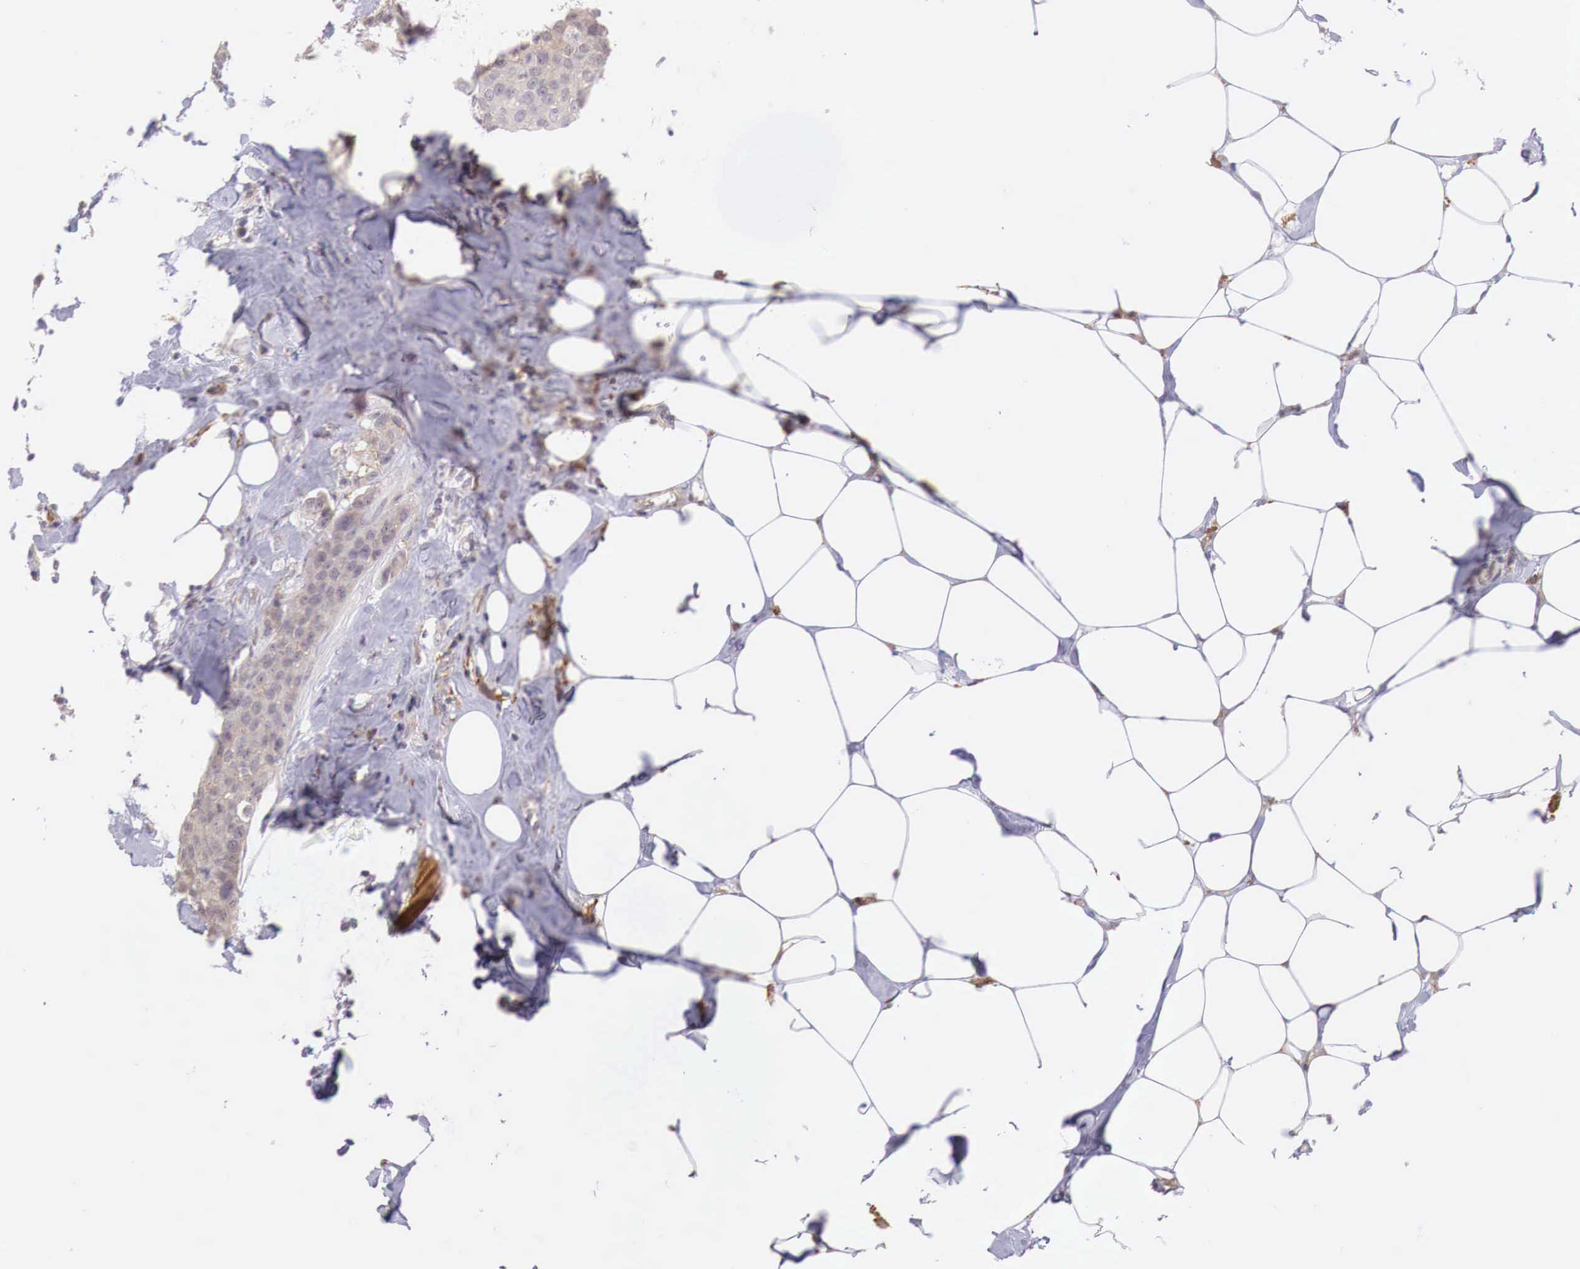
{"staining": {"intensity": "weak", "quantity": "25%-75%", "location": "cytoplasmic/membranous"}, "tissue": "breast cancer", "cell_type": "Tumor cells", "image_type": "cancer", "snomed": [{"axis": "morphology", "description": "Duct carcinoma"}, {"axis": "topography", "description": "Breast"}], "caption": "The immunohistochemical stain shows weak cytoplasmic/membranous expression in tumor cells of invasive ductal carcinoma (breast) tissue.", "gene": "CHRDL1", "patient": {"sex": "female", "age": 45}}